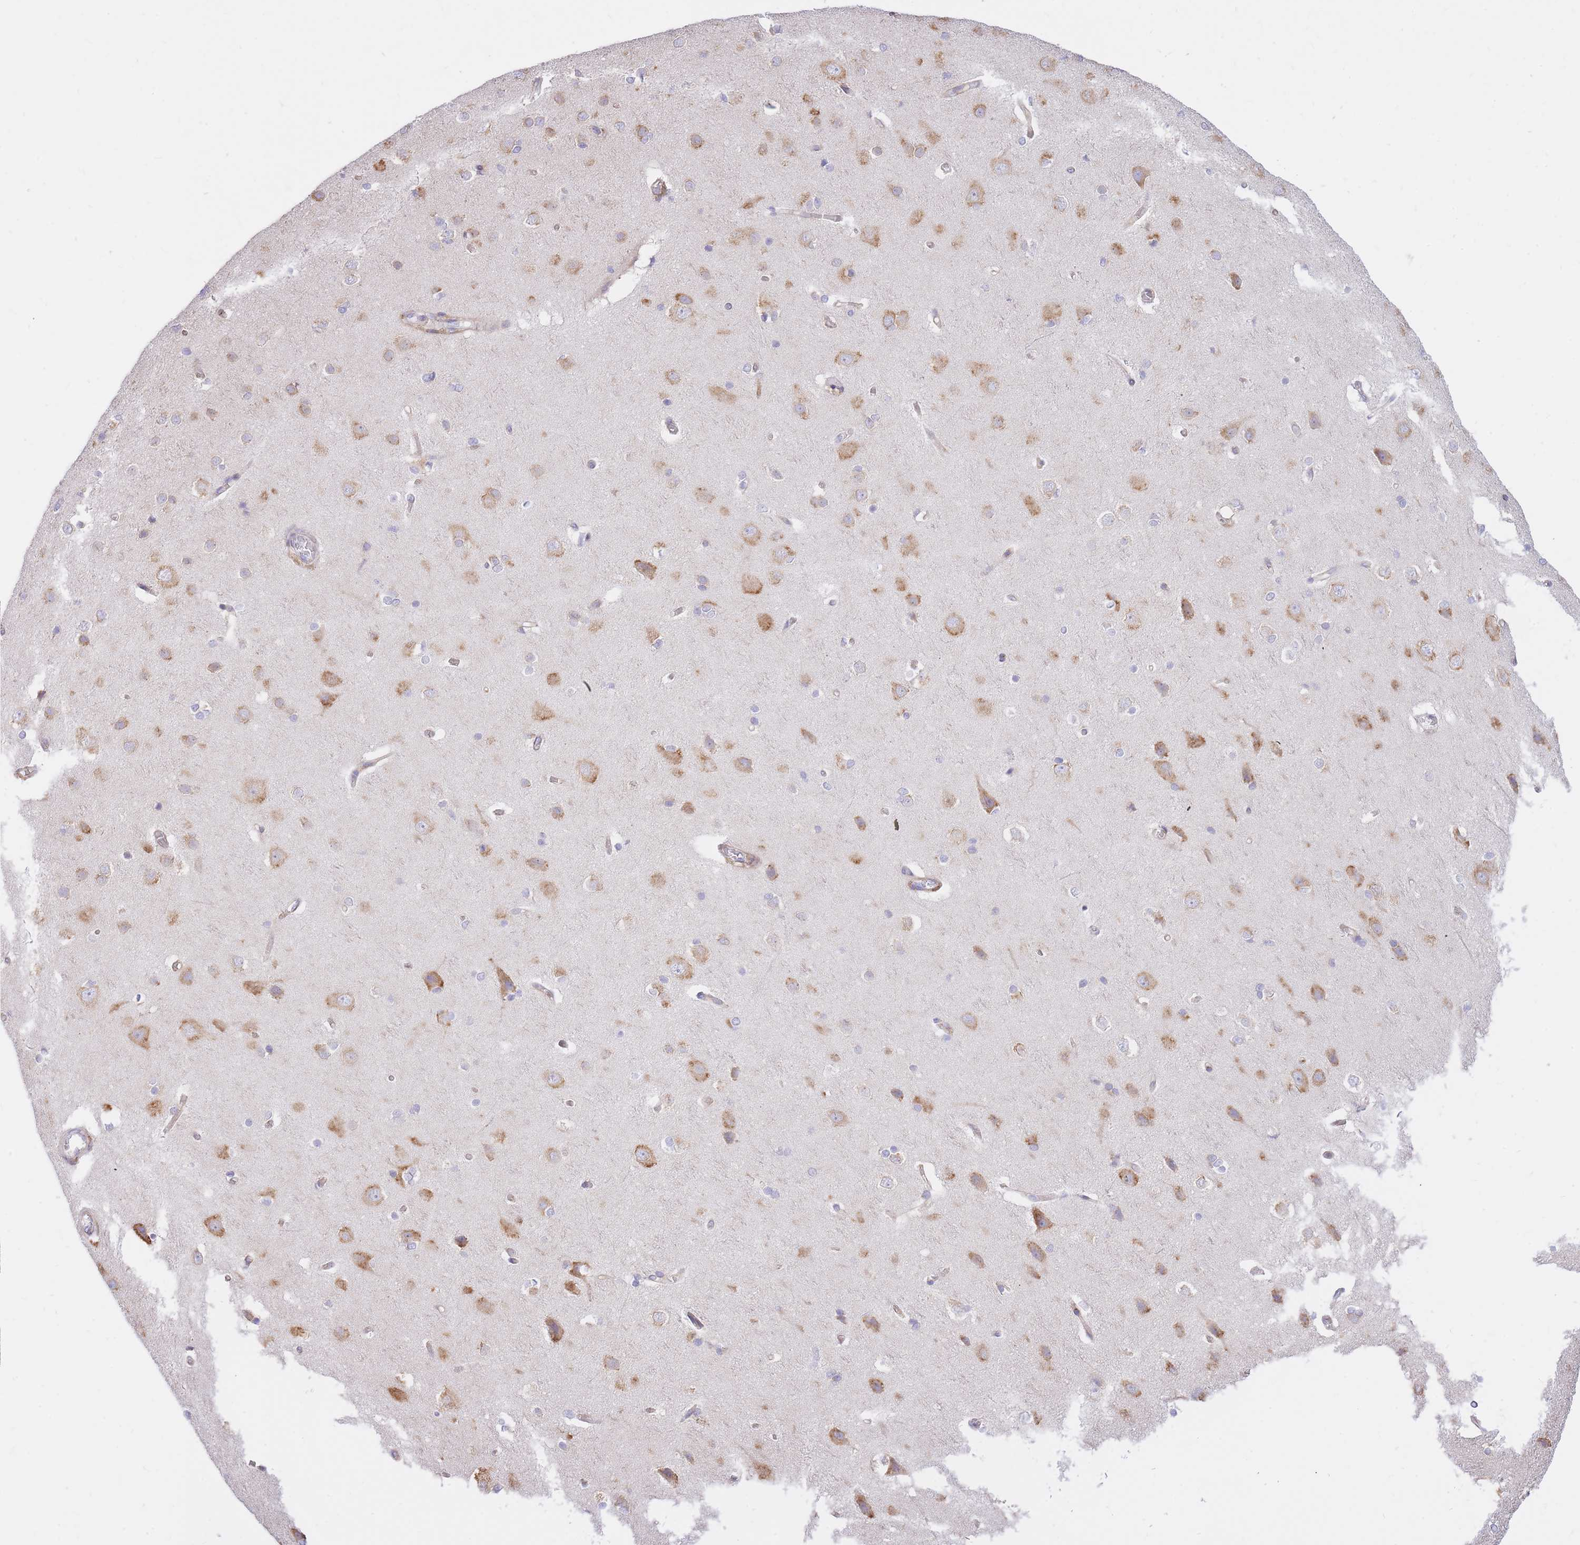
{"staining": {"intensity": "negative", "quantity": "none", "location": "none"}, "tissue": "cerebral cortex", "cell_type": "Endothelial cells", "image_type": "normal", "snomed": [{"axis": "morphology", "description": "Normal tissue, NOS"}, {"axis": "topography", "description": "Cerebral cortex"}], "caption": "High power microscopy photomicrograph of an IHC micrograph of unremarkable cerebral cortex, revealing no significant positivity in endothelial cells.", "gene": "GBP7", "patient": {"sex": "male", "age": 37}}